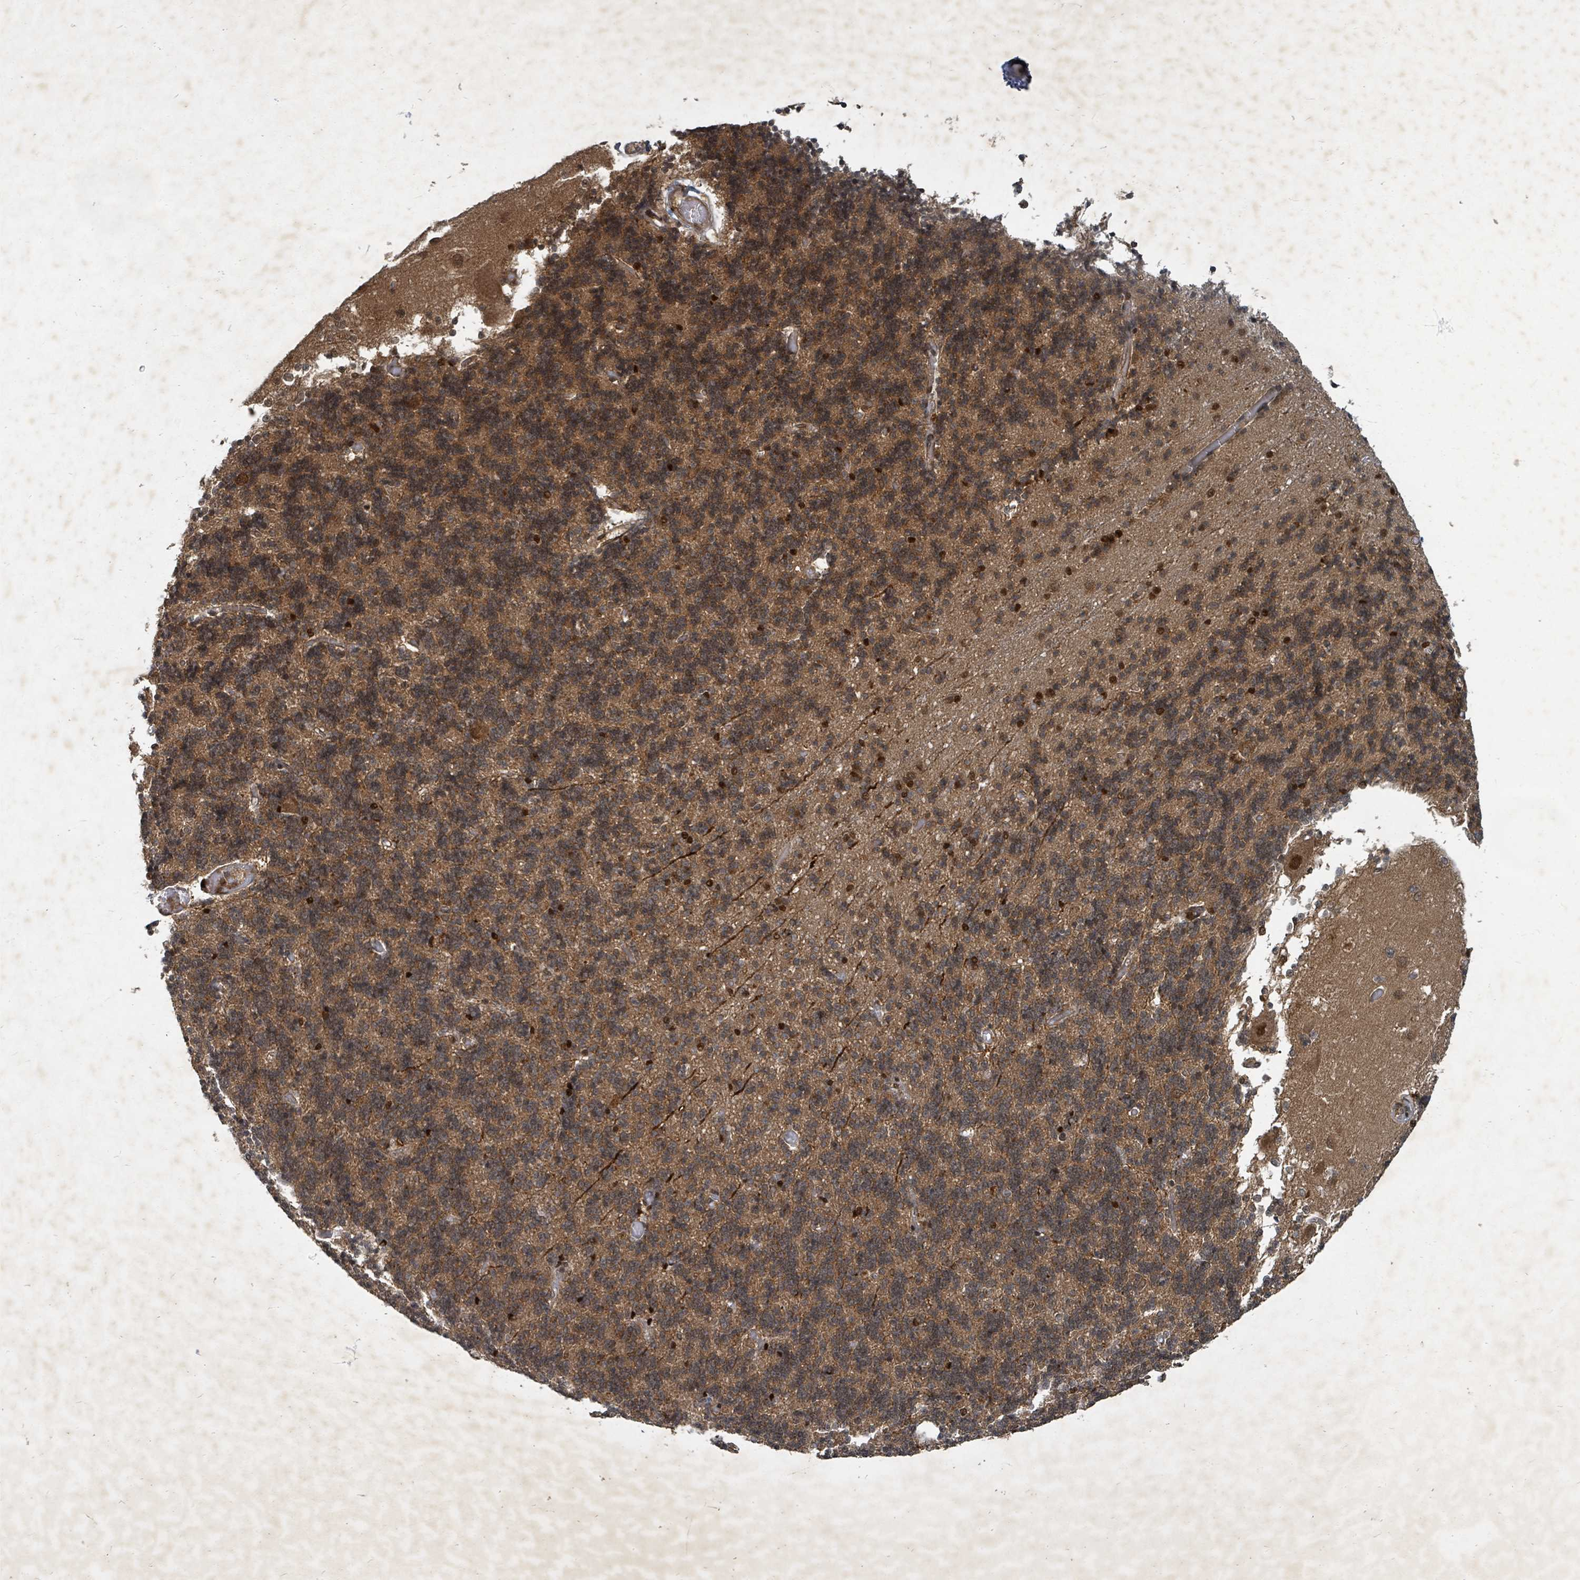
{"staining": {"intensity": "moderate", "quantity": "25%-75%", "location": "cytoplasmic/membranous,nuclear"}, "tissue": "cerebellum", "cell_type": "Cells in granular layer", "image_type": "normal", "snomed": [{"axis": "morphology", "description": "Normal tissue, NOS"}, {"axis": "topography", "description": "Cerebellum"}], "caption": "IHC photomicrograph of unremarkable cerebellum stained for a protein (brown), which shows medium levels of moderate cytoplasmic/membranous,nuclear staining in about 25%-75% of cells in granular layer.", "gene": "KDM4E", "patient": {"sex": "male", "age": 37}}